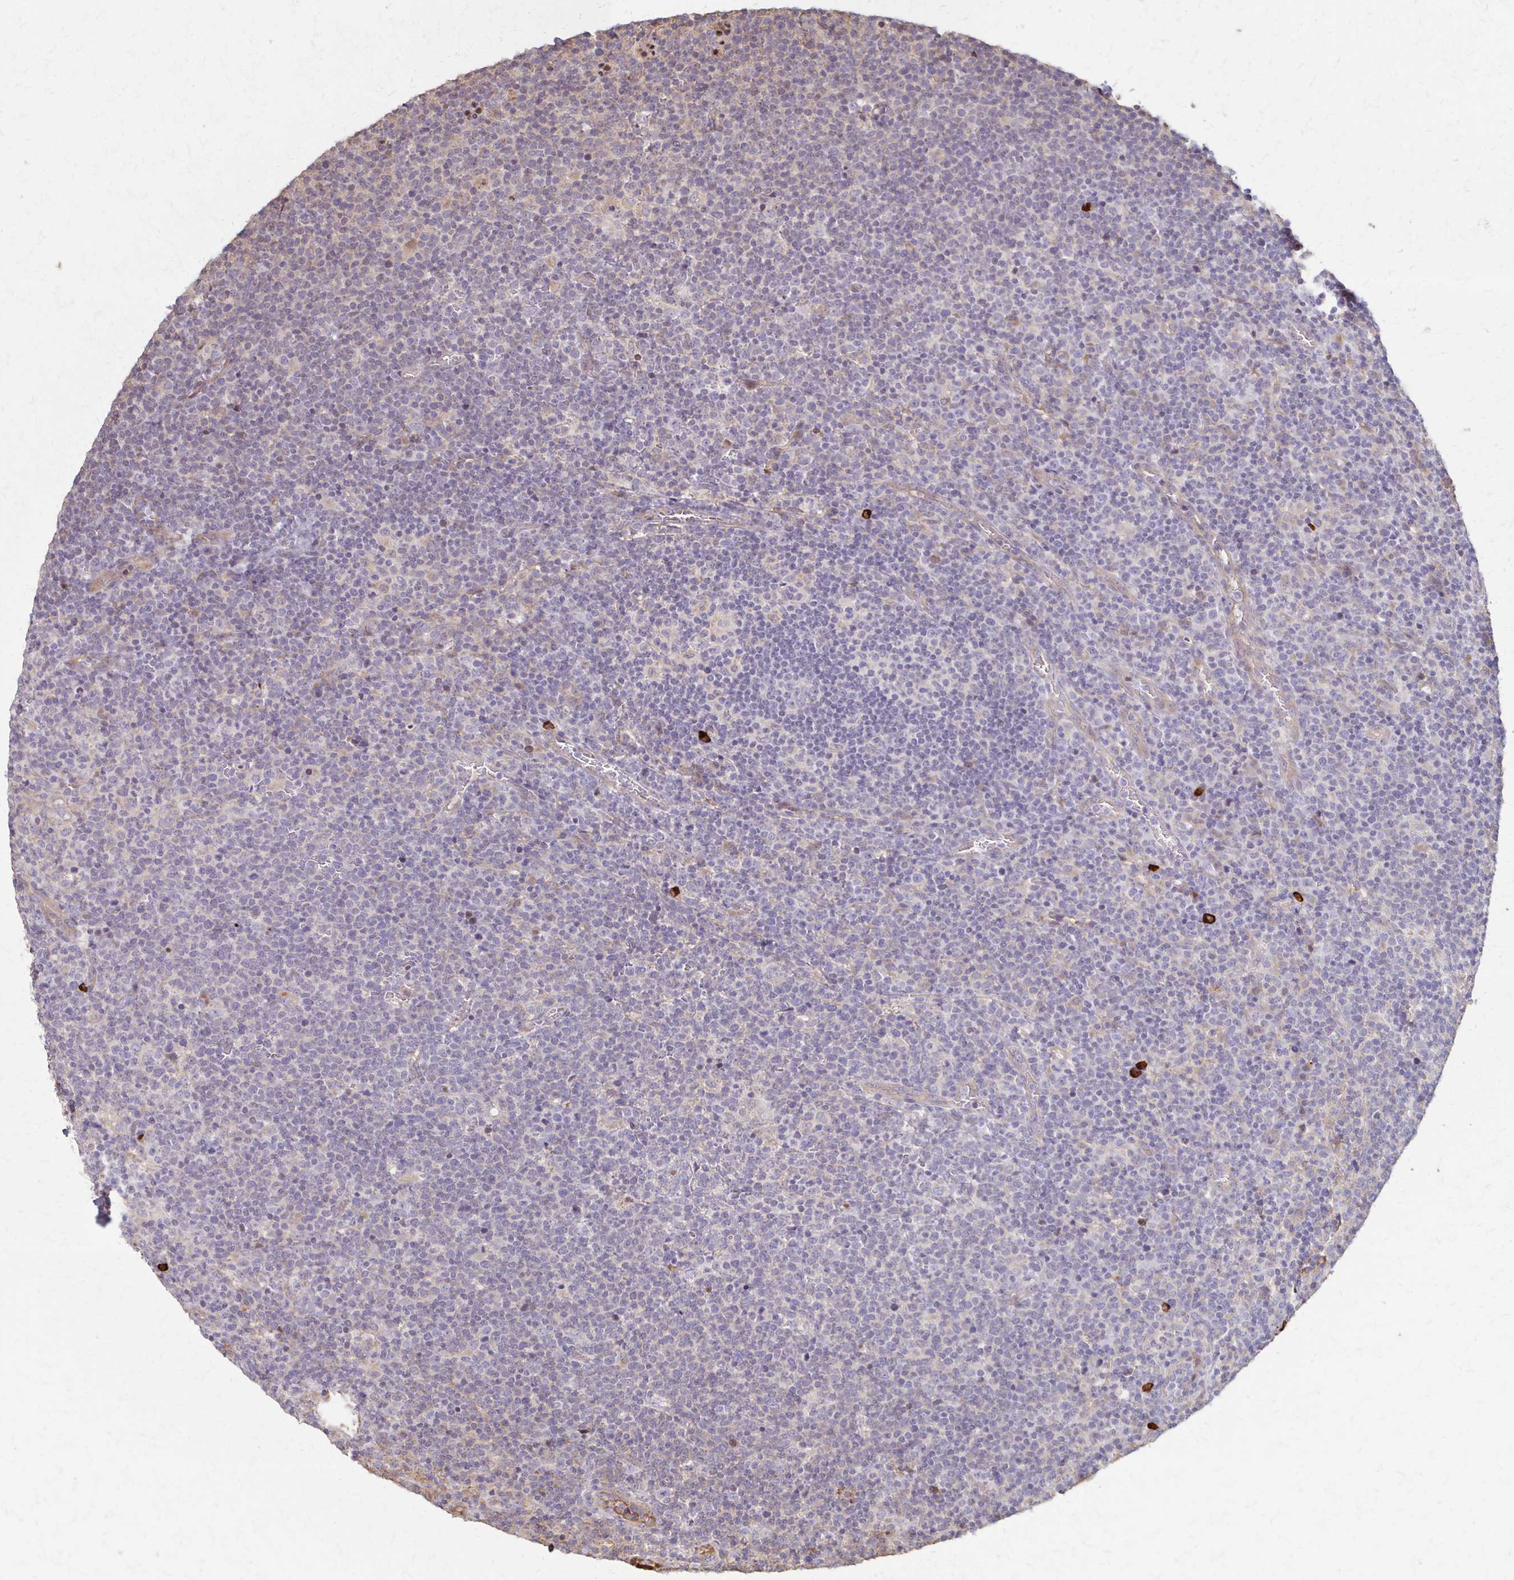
{"staining": {"intensity": "negative", "quantity": "none", "location": "none"}, "tissue": "lymphoma", "cell_type": "Tumor cells", "image_type": "cancer", "snomed": [{"axis": "morphology", "description": "Malignant lymphoma, non-Hodgkin's type, High grade"}, {"axis": "topography", "description": "Lymph node"}], "caption": "Immunohistochemistry of human lymphoma reveals no expression in tumor cells.", "gene": "IL18BP", "patient": {"sex": "male", "age": 61}}